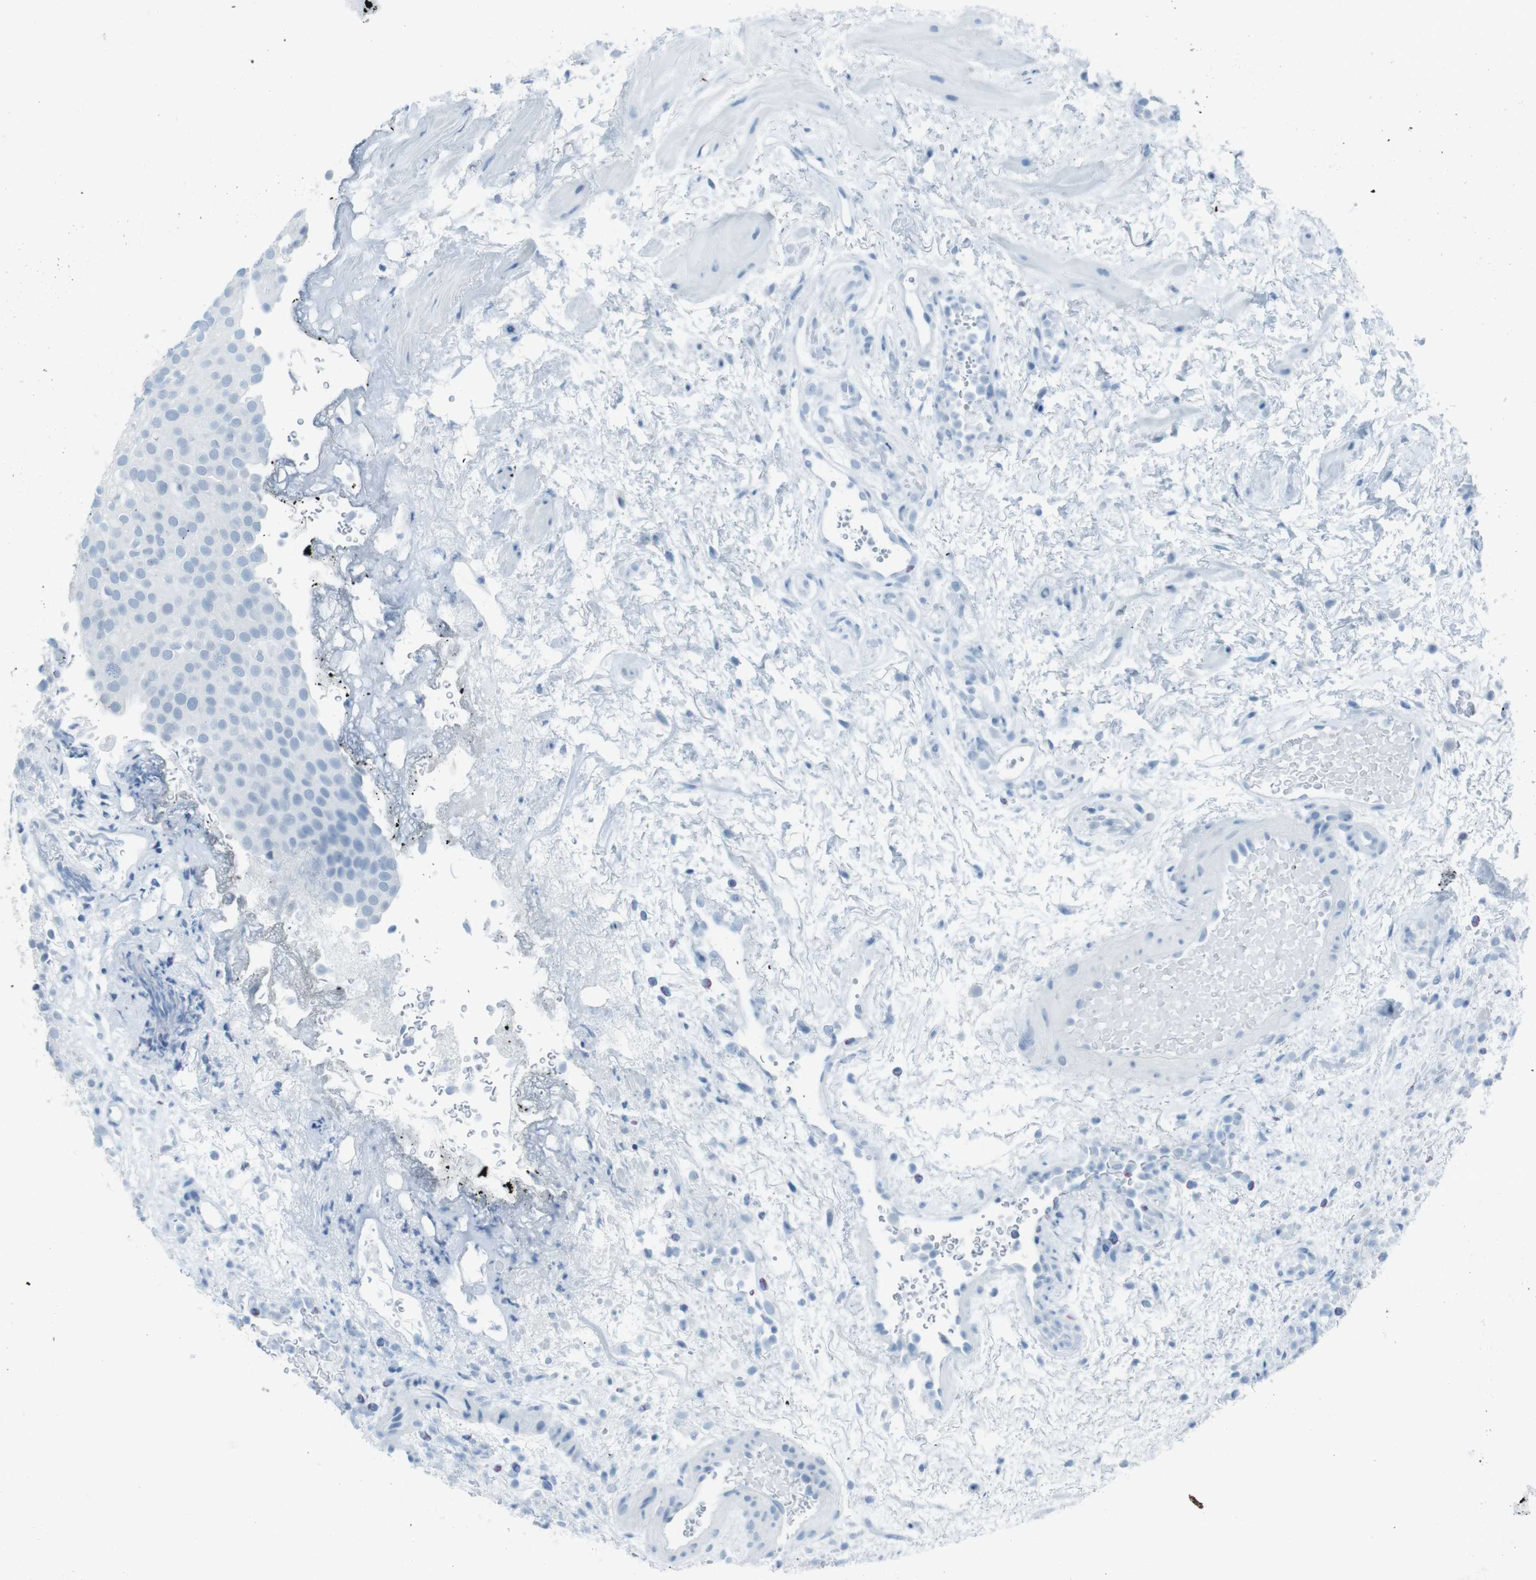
{"staining": {"intensity": "negative", "quantity": "none", "location": "none"}, "tissue": "urothelial cancer", "cell_type": "Tumor cells", "image_type": "cancer", "snomed": [{"axis": "morphology", "description": "Urothelial carcinoma, Low grade"}, {"axis": "topography", "description": "Urinary bladder"}], "caption": "Tumor cells show no significant protein staining in urothelial carcinoma (low-grade).", "gene": "TMEM207", "patient": {"sex": "male", "age": 78}}